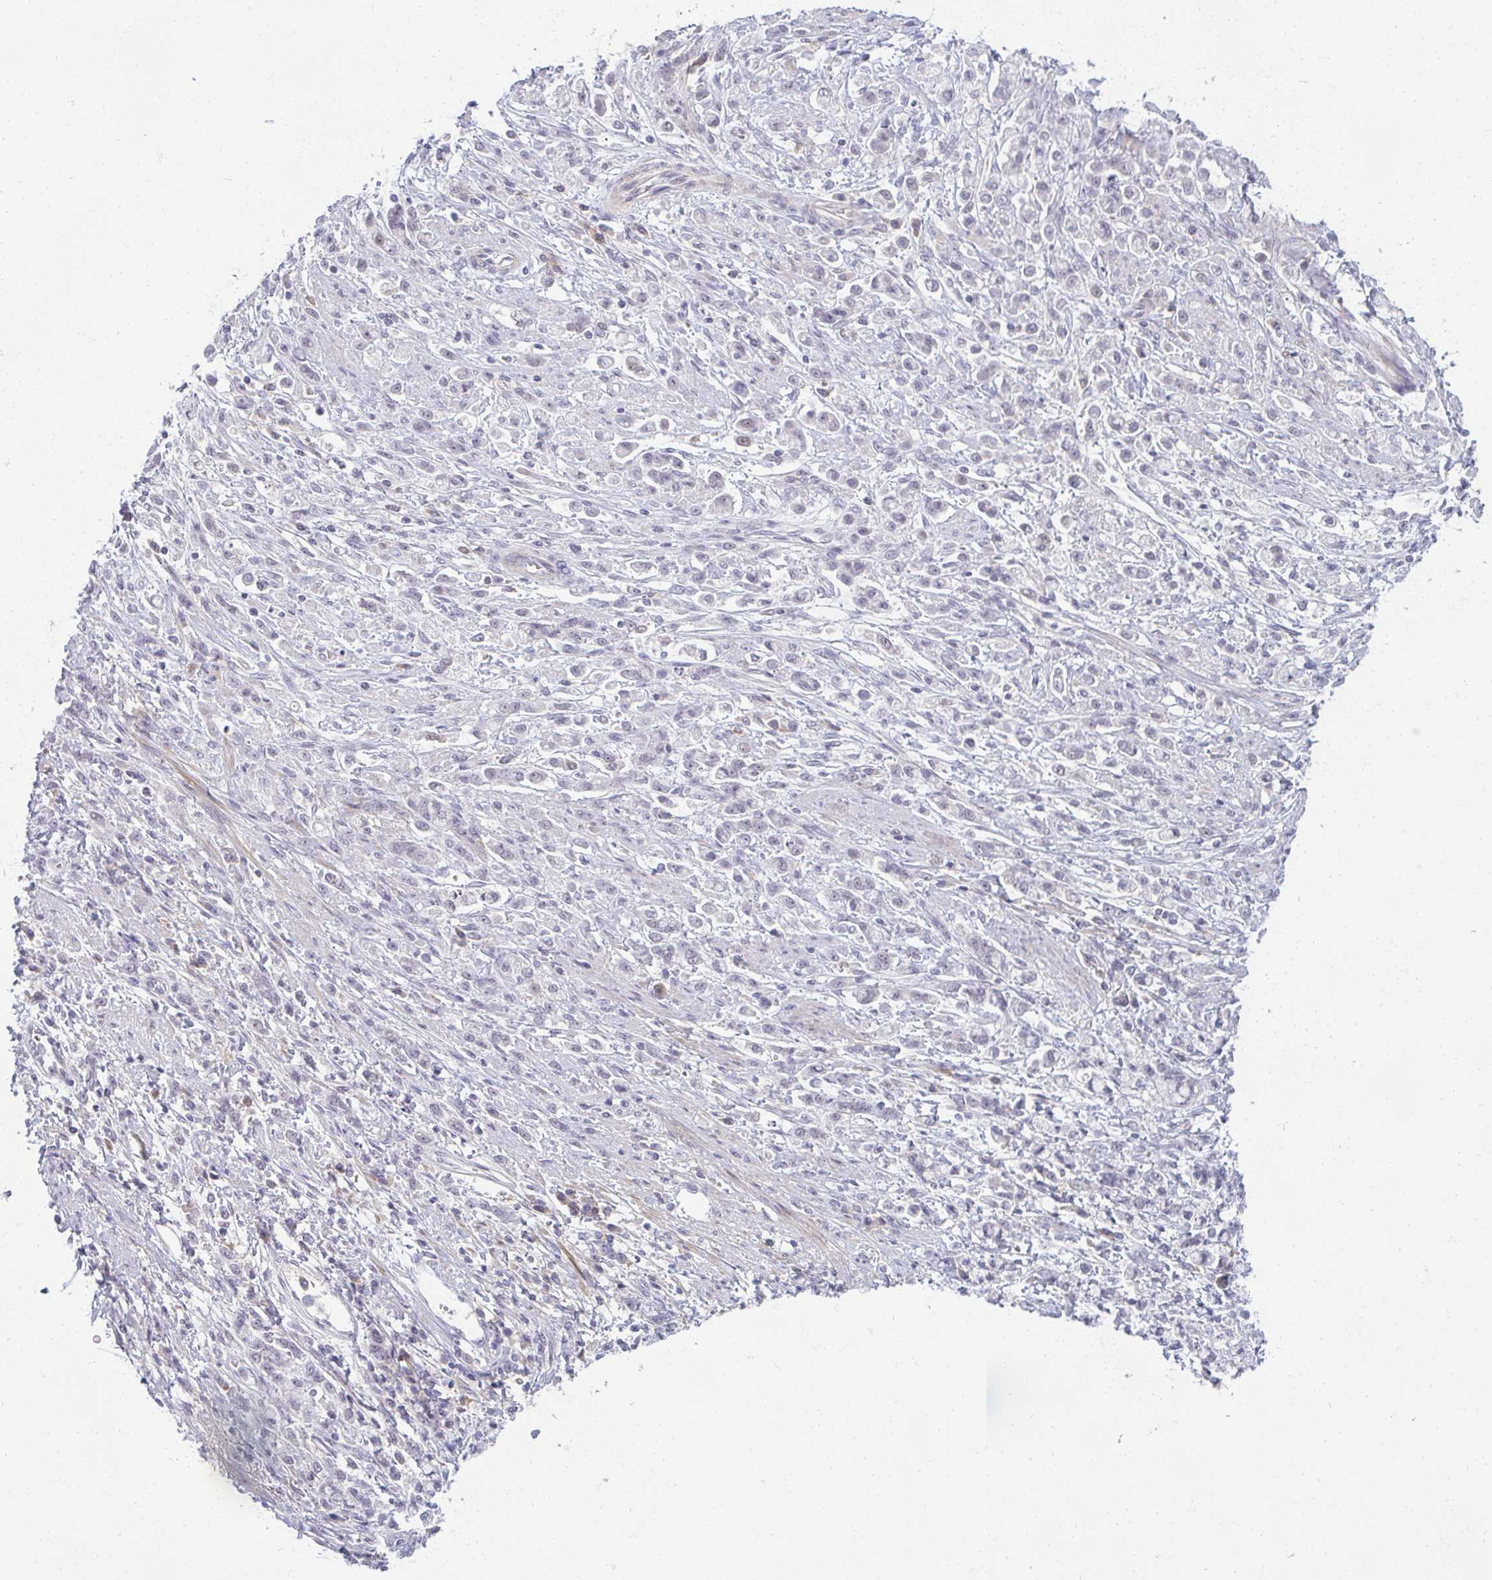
{"staining": {"intensity": "negative", "quantity": "none", "location": "none"}, "tissue": "stomach cancer", "cell_type": "Tumor cells", "image_type": "cancer", "snomed": [{"axis": "morphology", "description": "Adenocarcinoma, NOS"}, {"axis": "topography", "description": "Stomach"}], "caption": "Immunohistochemical staining of human stomach adenocarcinoma exhibits no significant staining in tumor cells.", "gene": "PPFIA4", "patient": {"sex": "female", "age": 60}}